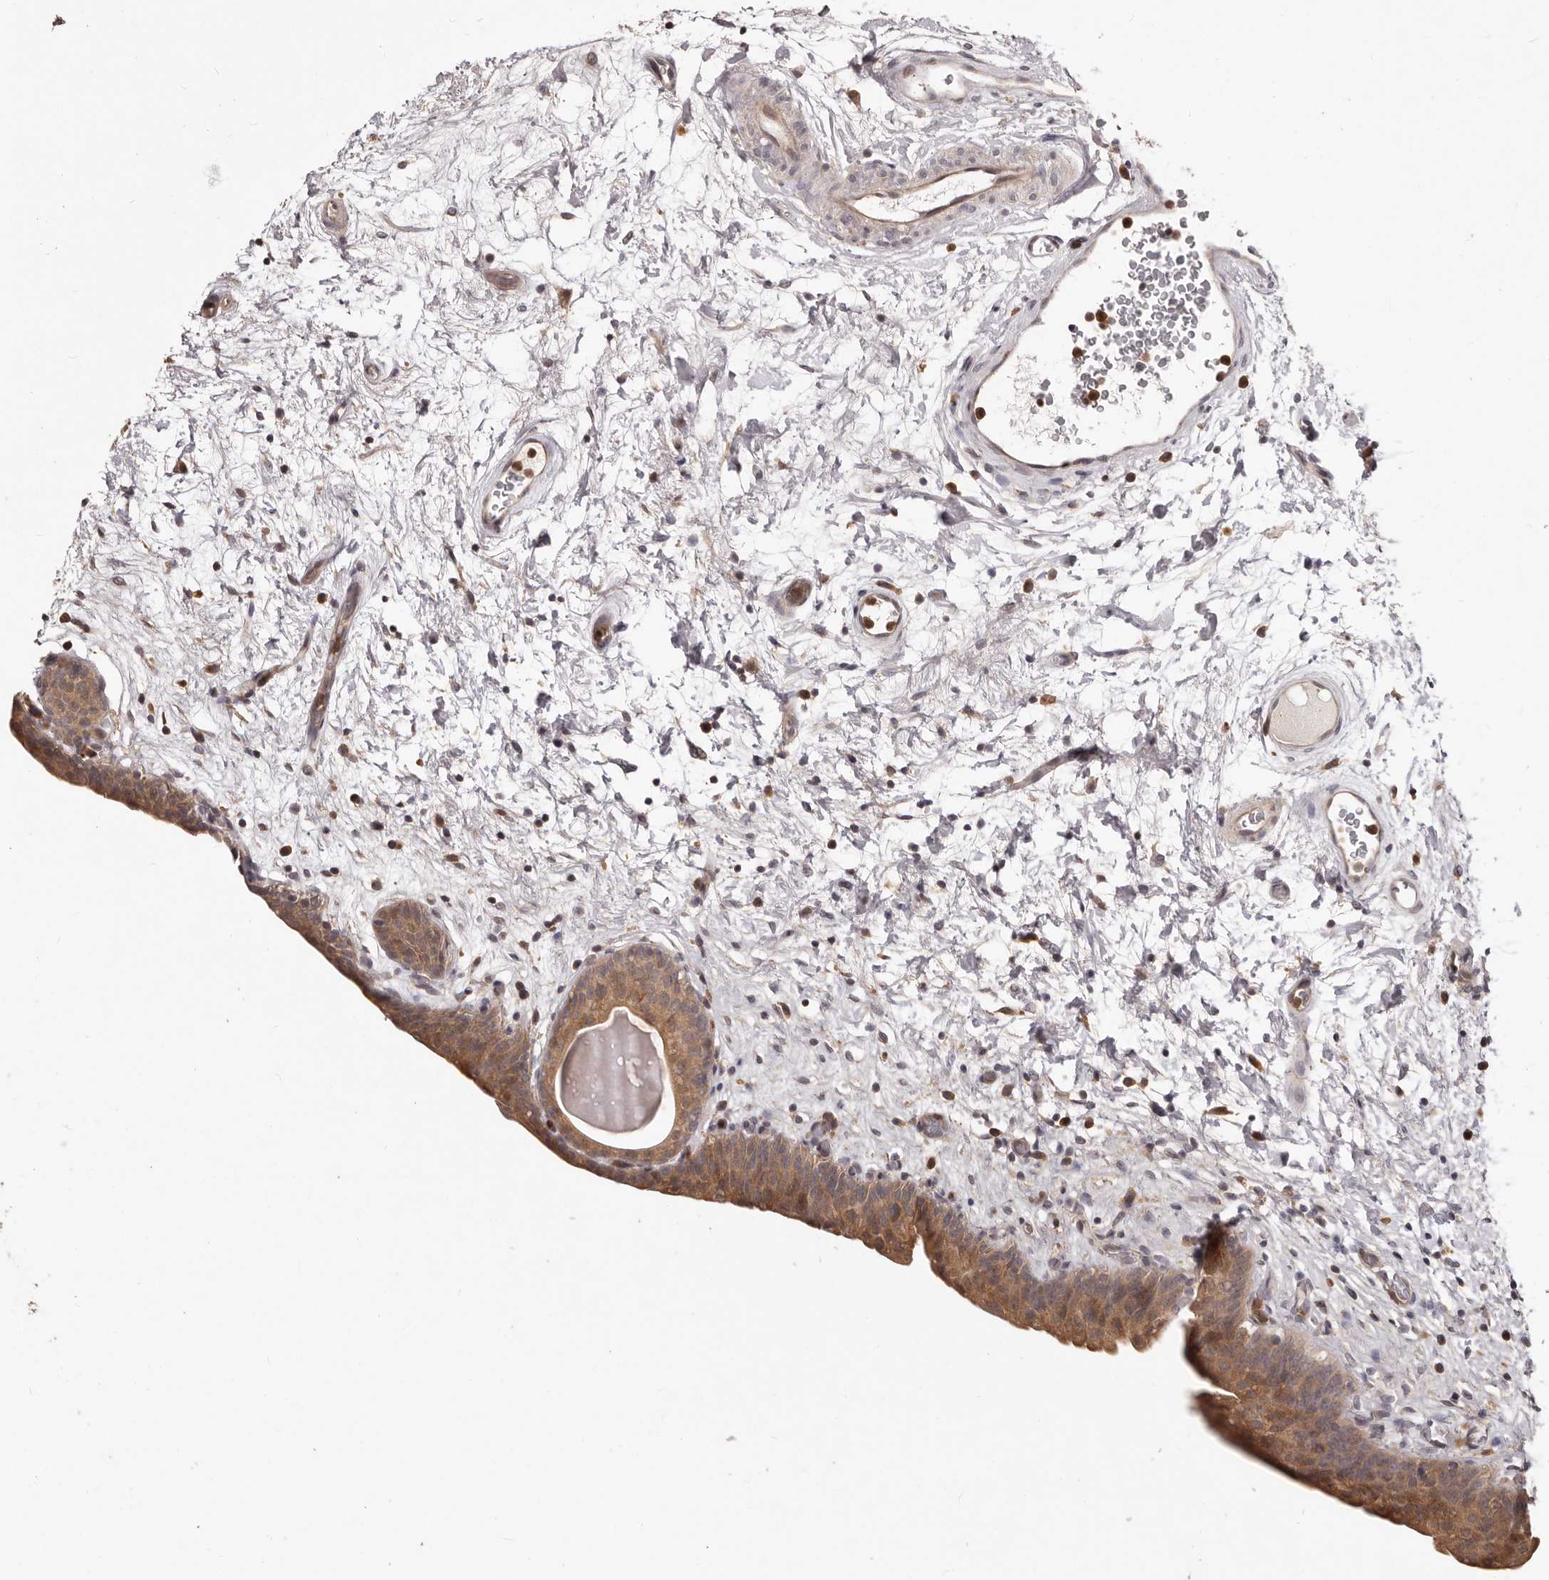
{"staining": {"intensity": "moderate", "quantity": ">75%", "location": "cytoplasmic/membranous,nuclear"}, "tissue": "urinary bladder", "cell_type": "Urothelial cells", "image_type": "normal", "snomed": [{"axis": "morphology", "description": "Normal tissue, NOS"}, {"axis": "topography", "description": "Urinary bladder"}], "caption": "This histopathology image reveals immunohistochemistry (IHC) staining of unremarkable urinary bladder, with medium moderate cytoplasmic/membranous,nuclear positivity in approximately >75% of urothelial cells.", "gene": "RNF187", "patient": {"sex": "male", "age": 83}}